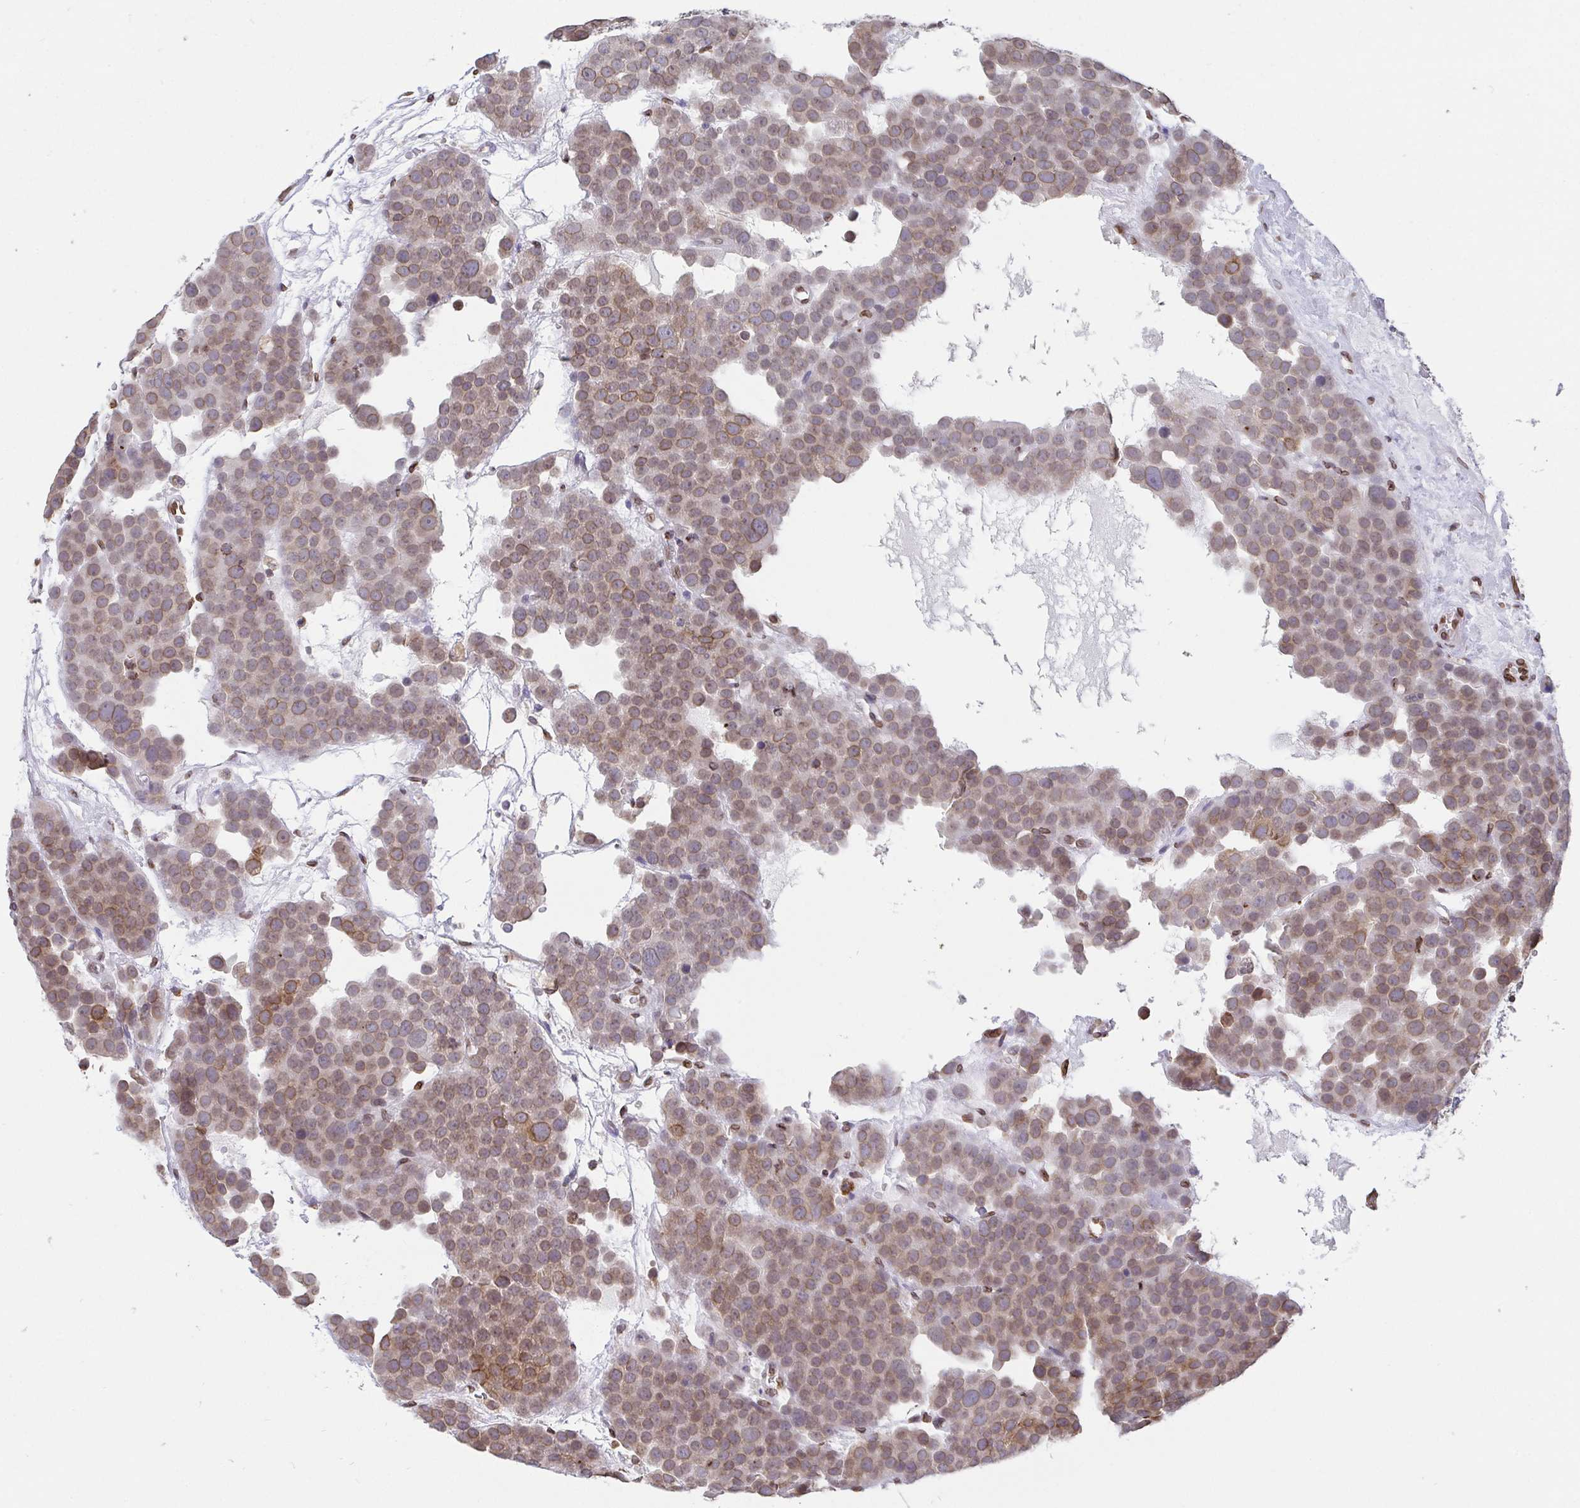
{"staining": {"intensity": "weak", "quantity": ">75%", "location": "cytoplasmic/membranous,nuclear"}, "tissue": "testis cancer", "cell_type": "Tumor cells", "image_type": "cancer", "snomed": [{"axis": "morphology", "description": "Seminoma, NOS"}, {"axis": "topography", "description": "Testis"}], "caption": "Tumor cells exhibit low levels of weak cytoplasmic/membranous and nuclear staining in approximately >75% of cells in human testis cancer (seminoma). (Stains: DAB (3,3'-diaminobenzidine) in brown, nuclei in blue, Microscopy: brightfield microscopy at high magnification).", "gene": "EMD", "patient": {"sex": "male", "age": 71}}